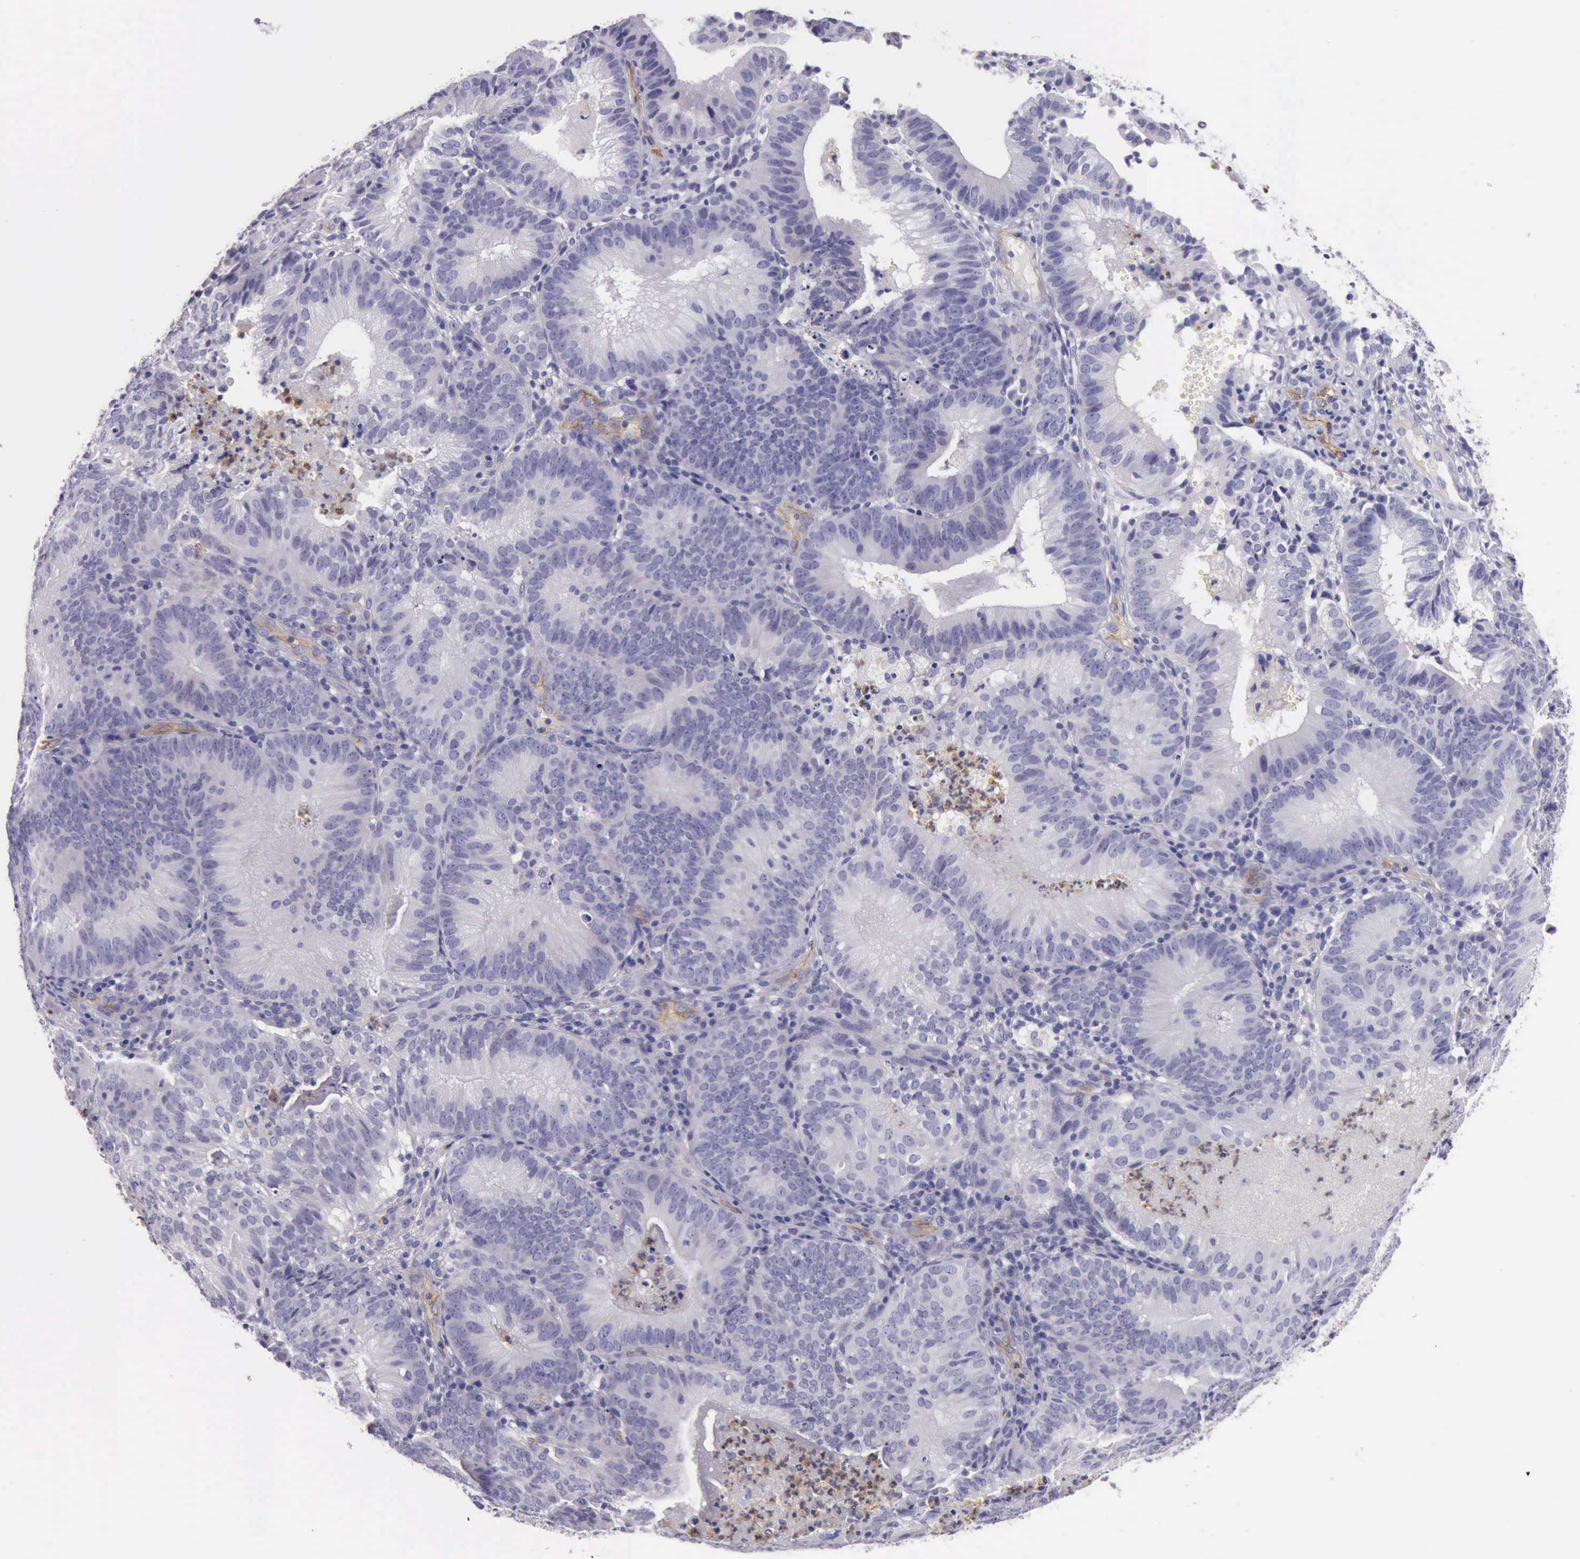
{"staining": {"intensity": "negative", "quantity": "none", "location": "none"}, "tissue": "cervical cancer", "cell_type": "Tumor cells", "image_type": "cancer", "snomed": [{"axis": "morphology", "description": "Adenocarcinoma, NOS"}, {"axis": "topography", "description": "Cervix"}], "caption": "Cervical cancer (adenocarcinoma) stained for a protein using immunohistochemistry (IHC) displays no staining tumor cells.", "gene": "TCEANC", "patient": {"sex": "female", "age": 60}}